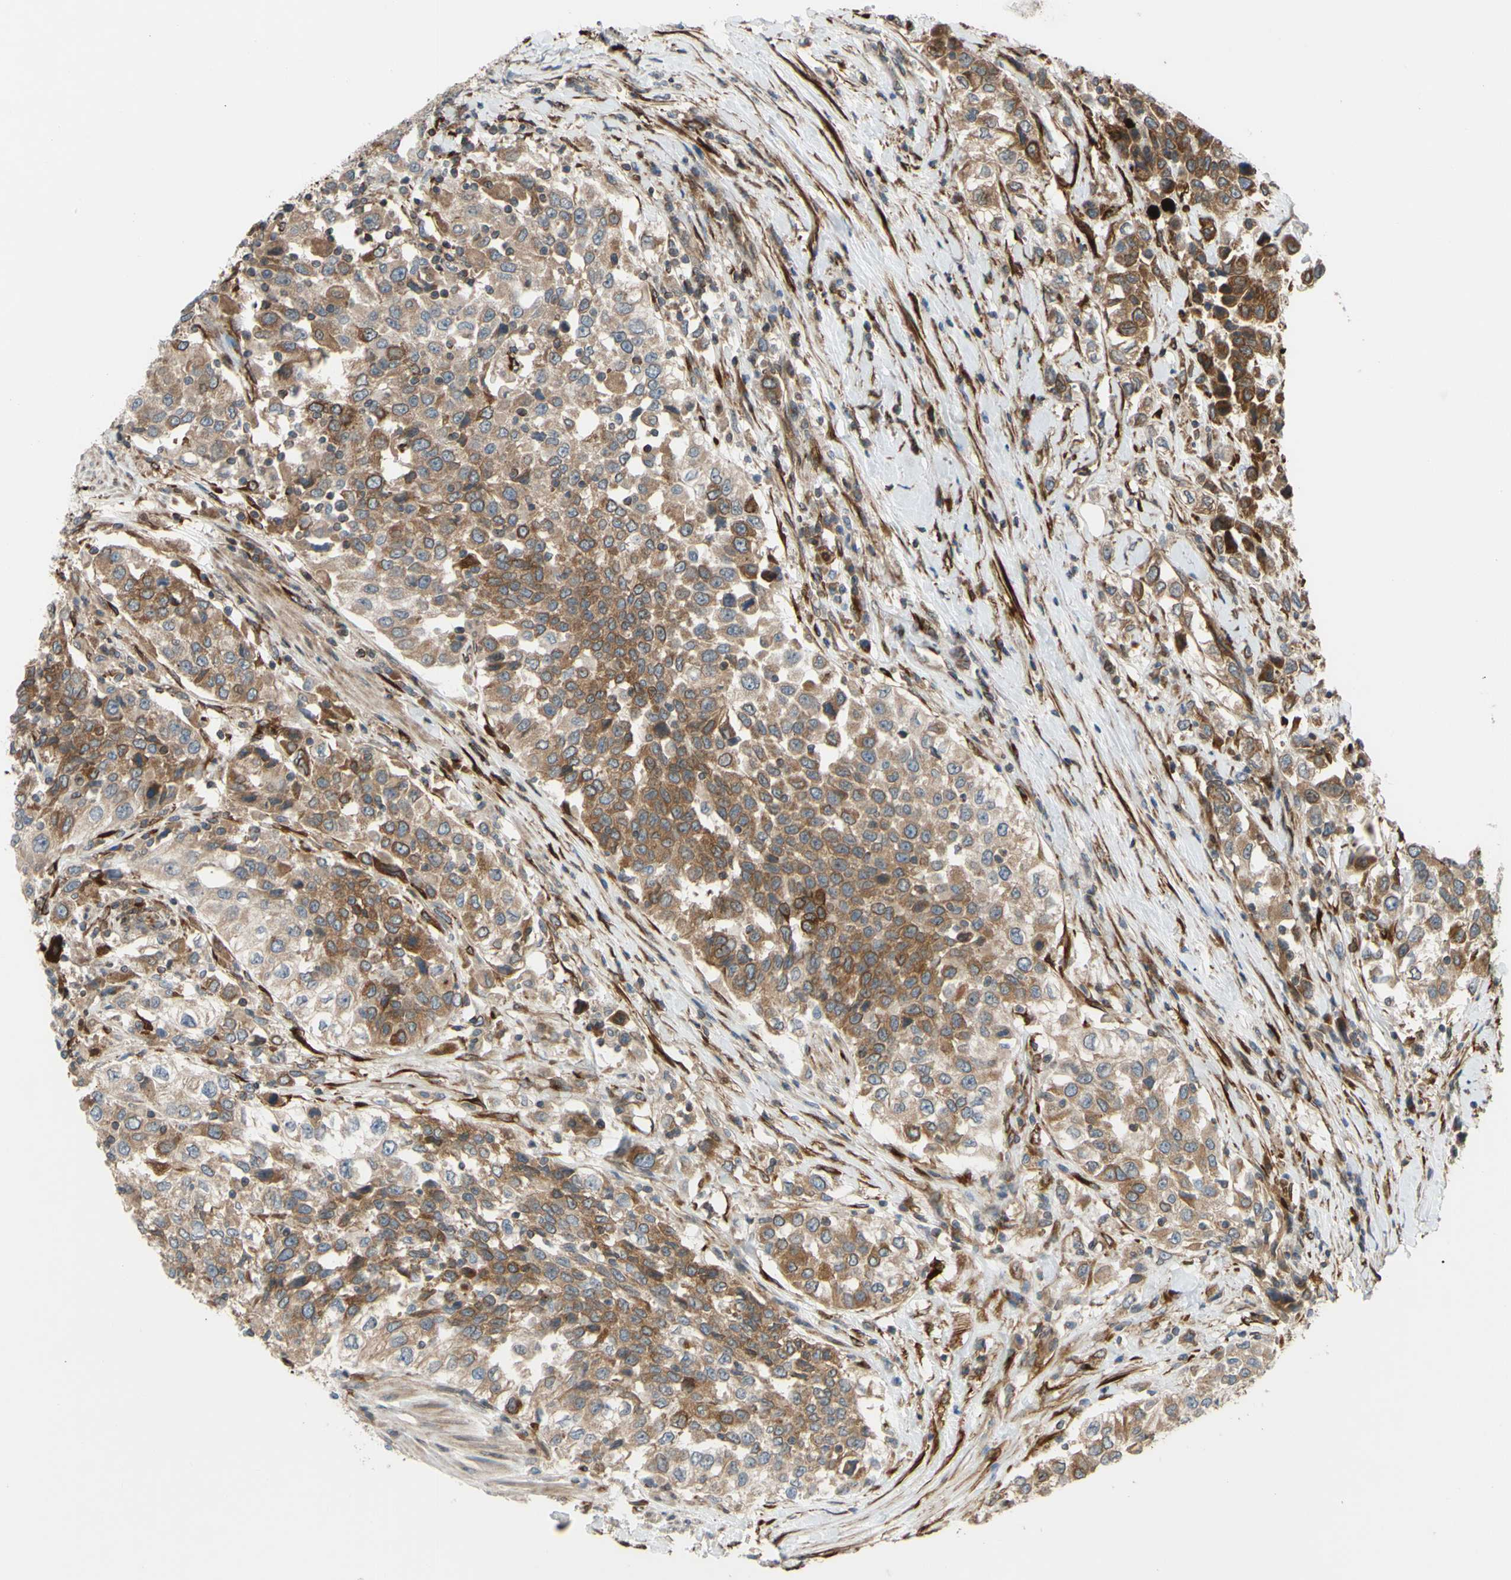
{"staining": {"intensity": "moderate", "quantity": ">75%", "location": "cytoplasmic/membranous"}, "tissue": "urothelial cancer", "cell_type": "Tumor cells", "image_type": "cancer", "snomed": [{"axis": "morphology", "description": "Urothelial carcinoma, High grade"}, {"axis": "topography", "description": "Urinary bladder"}], "caption": "Tumor cells demonstrate medium levels of moderate cytoplasmic/membranous positivity in about >75% of cells in urothelial carcinoma (high-grade).", "gene": "PRAF2", "patient": {"sex": "female", "age": 80}}